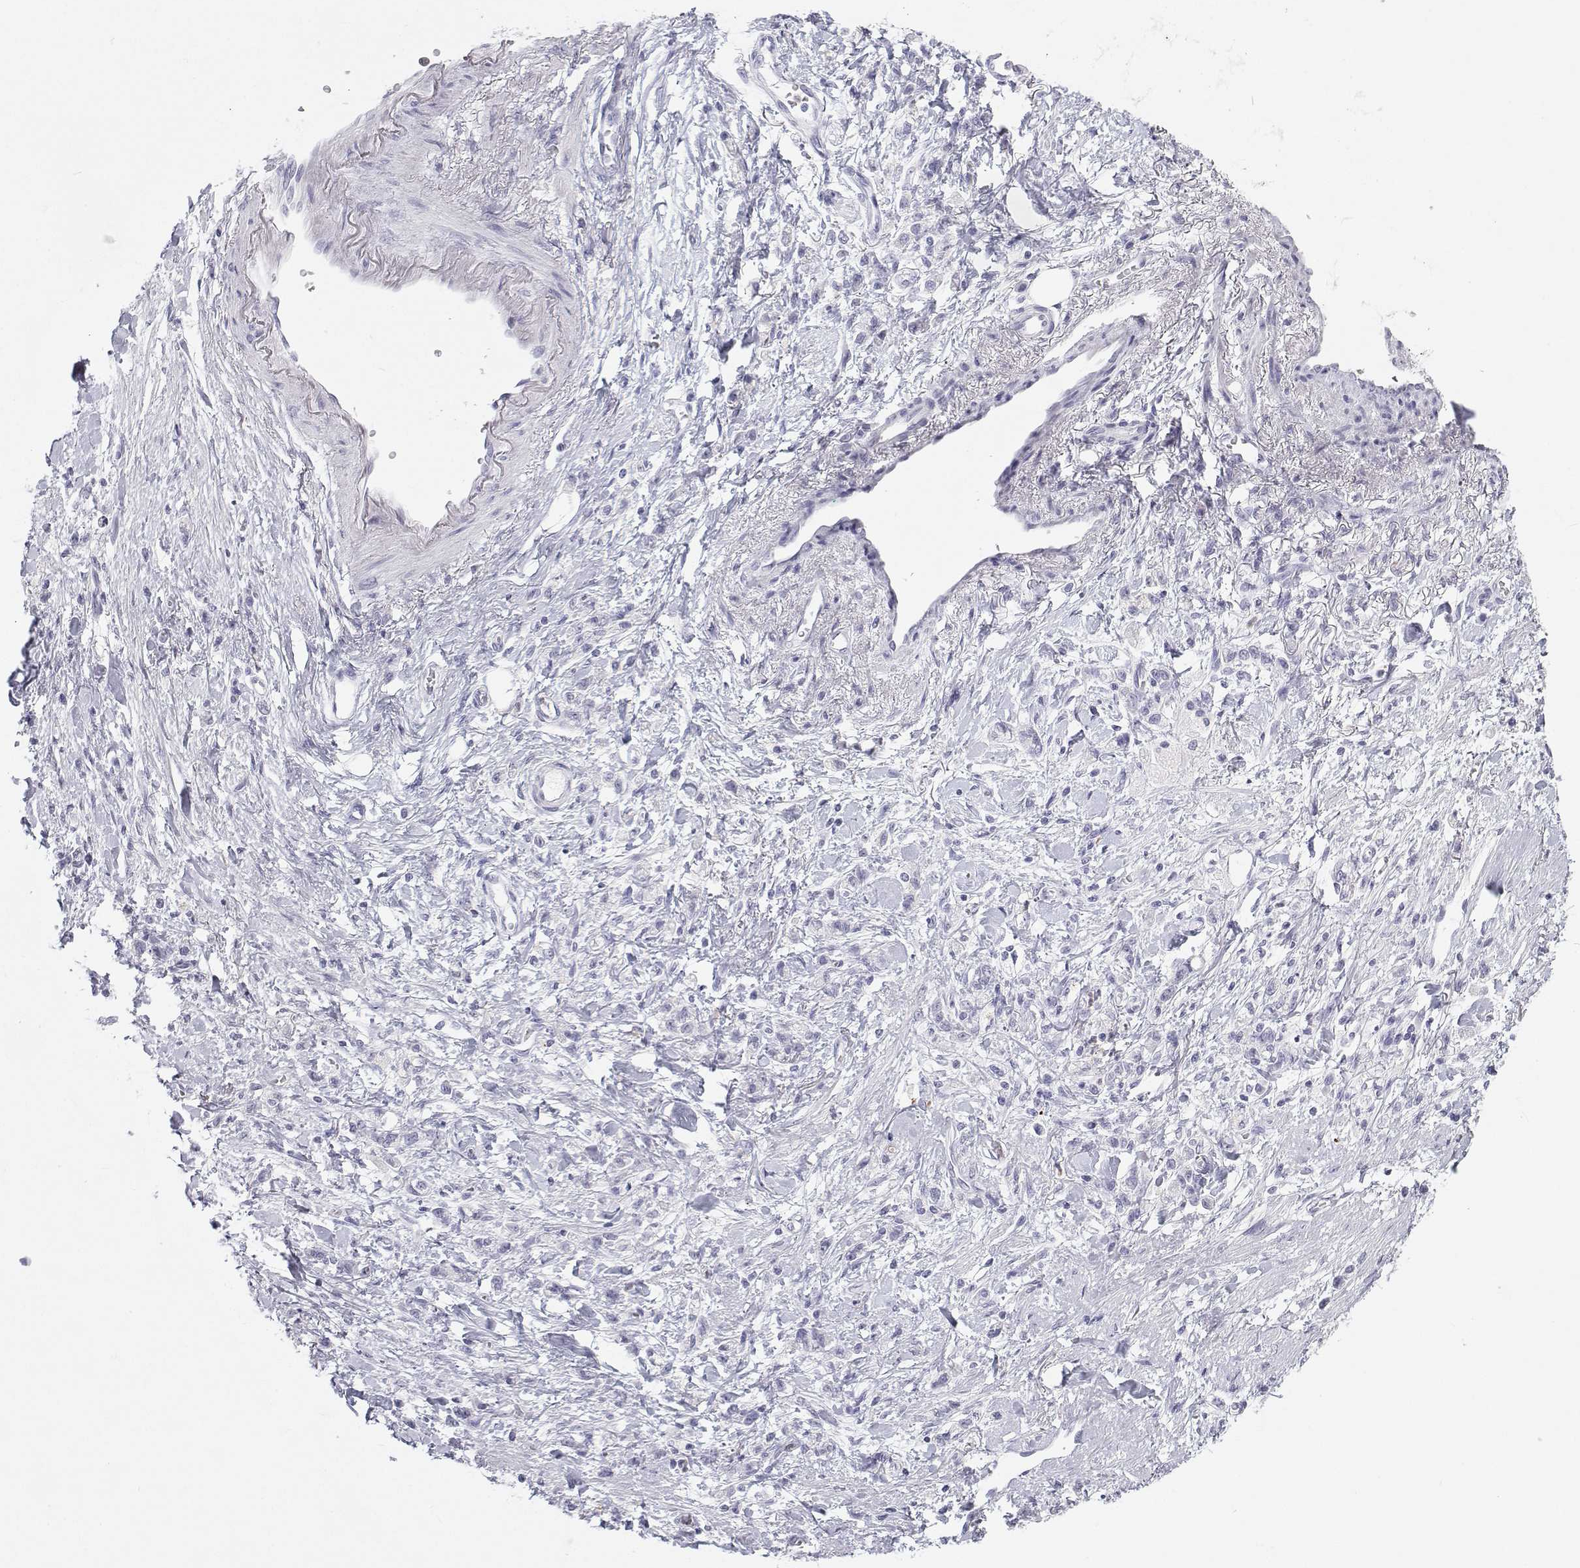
{"staining": {"intensity": "negative", "quantity": "none", "location": "none"}, "tissue": "stomach cancer", "cell_type": "Tumor cells", "image_type": "cancer", "snomed": [{"axis": "morphology", "description": "Adenocarcinoma, NOS"}, {"axis": "topography", "description": "Stomach"}], "caption": "Immunohistochemistry of human stomach adenocarcinoma reveals no expression in tumor cells. (DAB (3,3'-diaminobenzidine) immunohistochemistry with hematoxylin counter stain).", "gene": "SFTPB", "patient": {"sex": "male", "age": 77}}